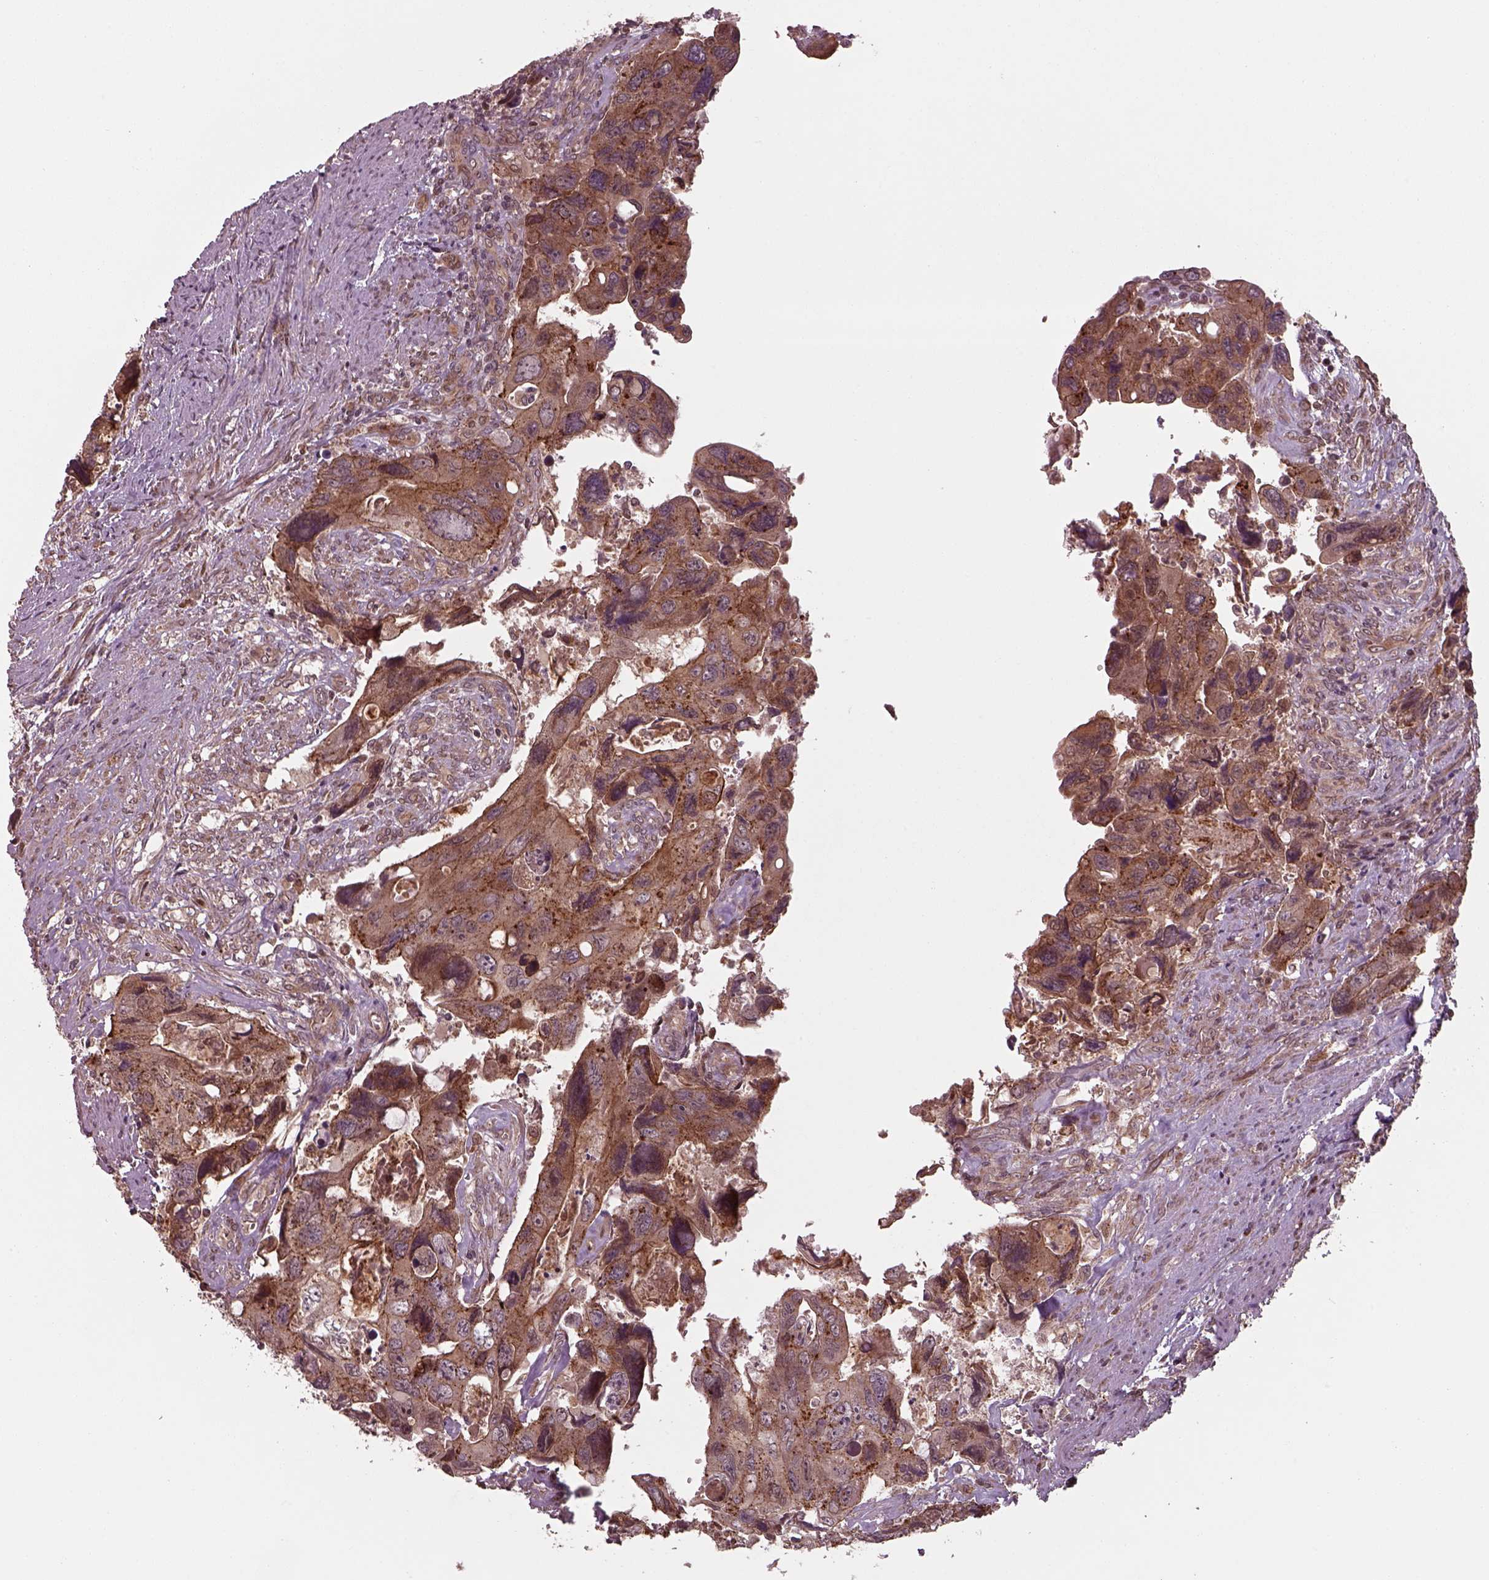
{"staining": {"intensity": "strong", "quantity": ">75%", "location": "cytoplasmic/membranous"}, "tissue": "colorectal cancer", "cell_type": "Tumor cells", "image_type": "cancer", "snomed": [{"axis": "morphology", "description": "Adenocarcinoma, NOS"}, {"axis": "topography", "description": "Rectum"}], "caption": "About >75% of tumor cells in human colorectal adenocarcinoma show strong cytoplasmic/membranous protein staining as visualized by brown immunohistochemical staining.", "gene": "CHMP3", "patient": {"sex": "male", "age": 62}}